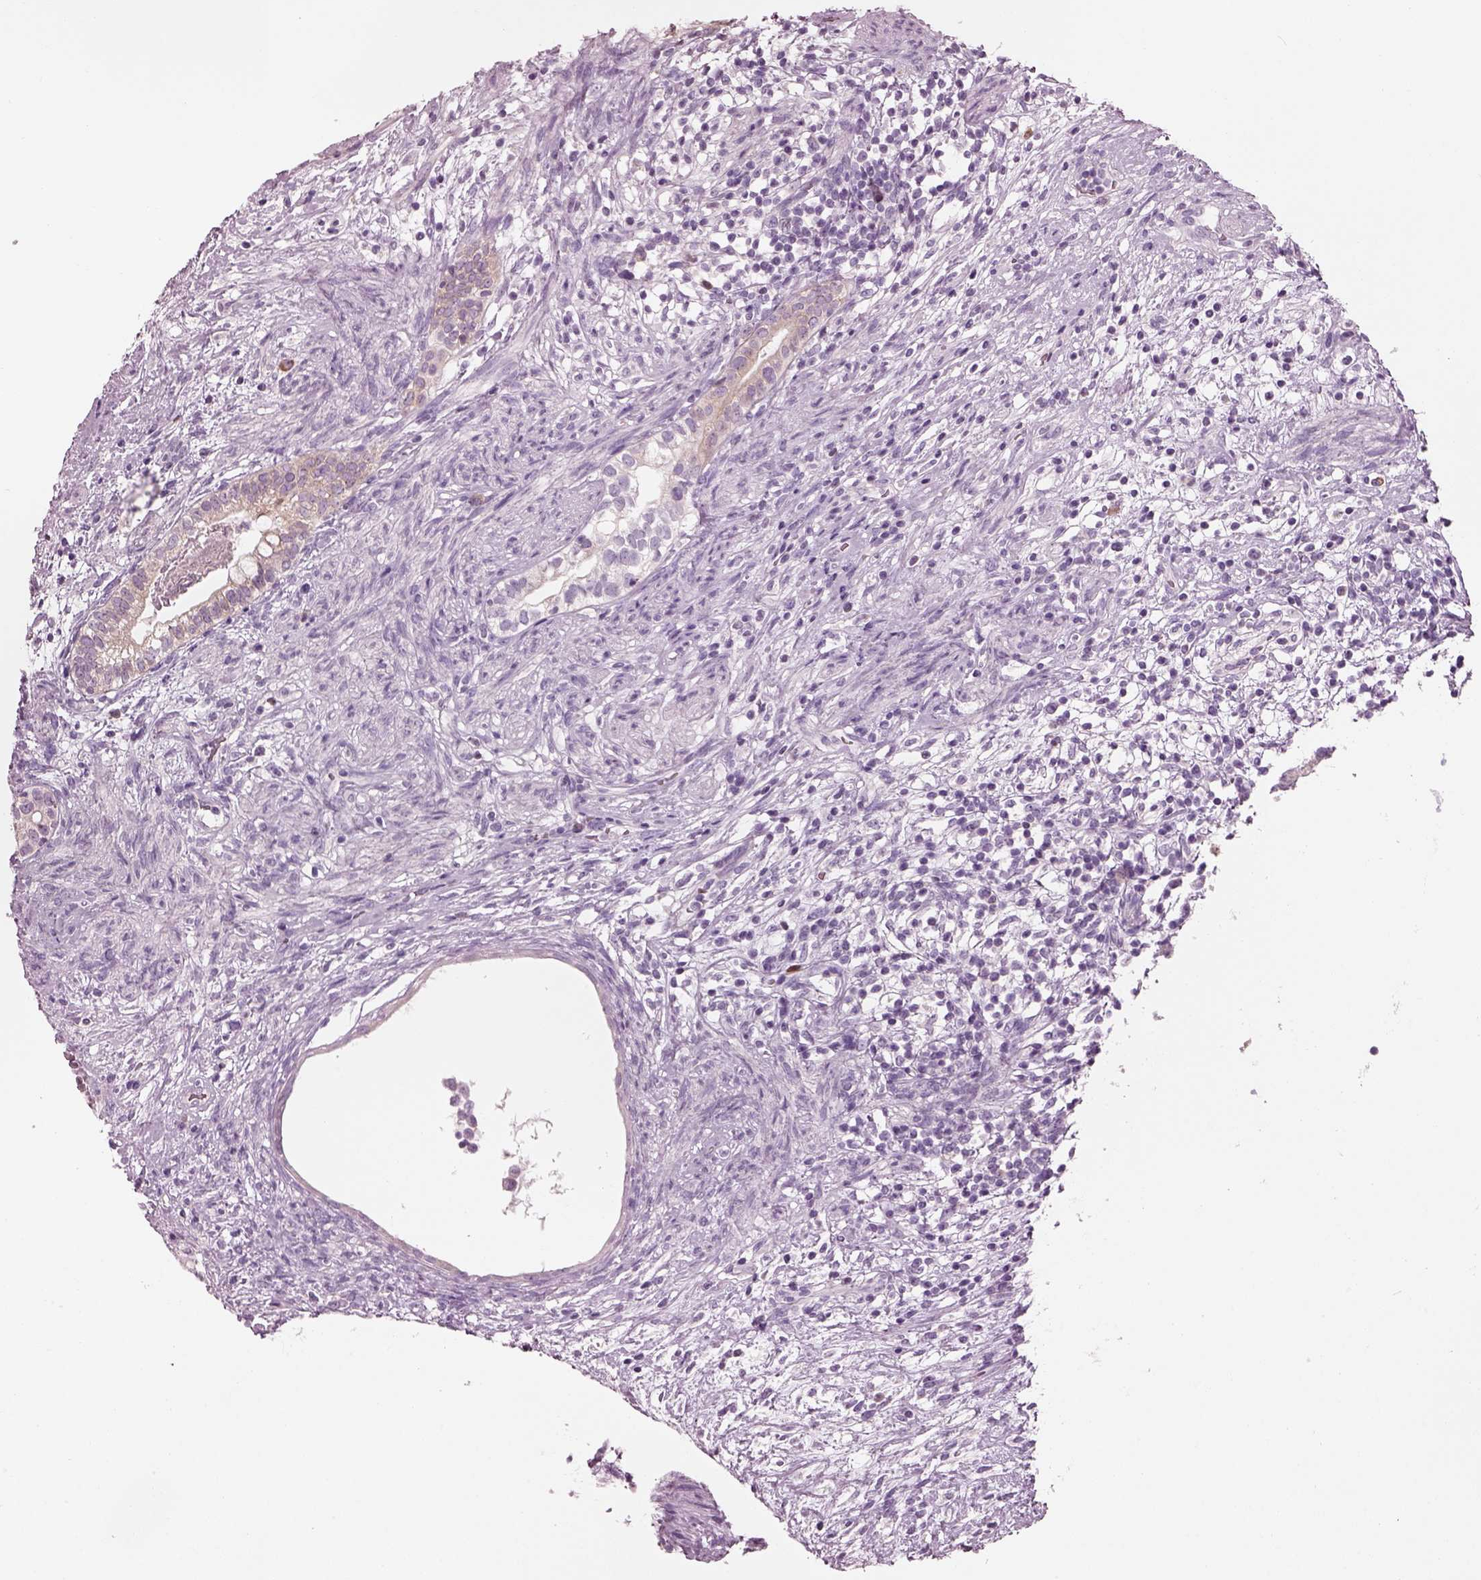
{"staining": {"intensity": "negative", "quantity": "none", "location": "none"}, "tissue": "testis cancer", "cell_type": "Tumor cells", "image_type": "cancer", "snomed": [{"axis": "morphology", "description": "Seminoma, NOS"}, {"axis": "morphology", "description": "Carcinoma, Embryonal, NOS"}, {"axis": "topography", "description": "Testis"}], "caption": "DAB immunohistochemical staining of testis cancer (embryonal carcinoma) exhibits no significant positivity in tumor cells.", "gene": "SLC27A2", "patient": {"sex": "male", "age": 41}}